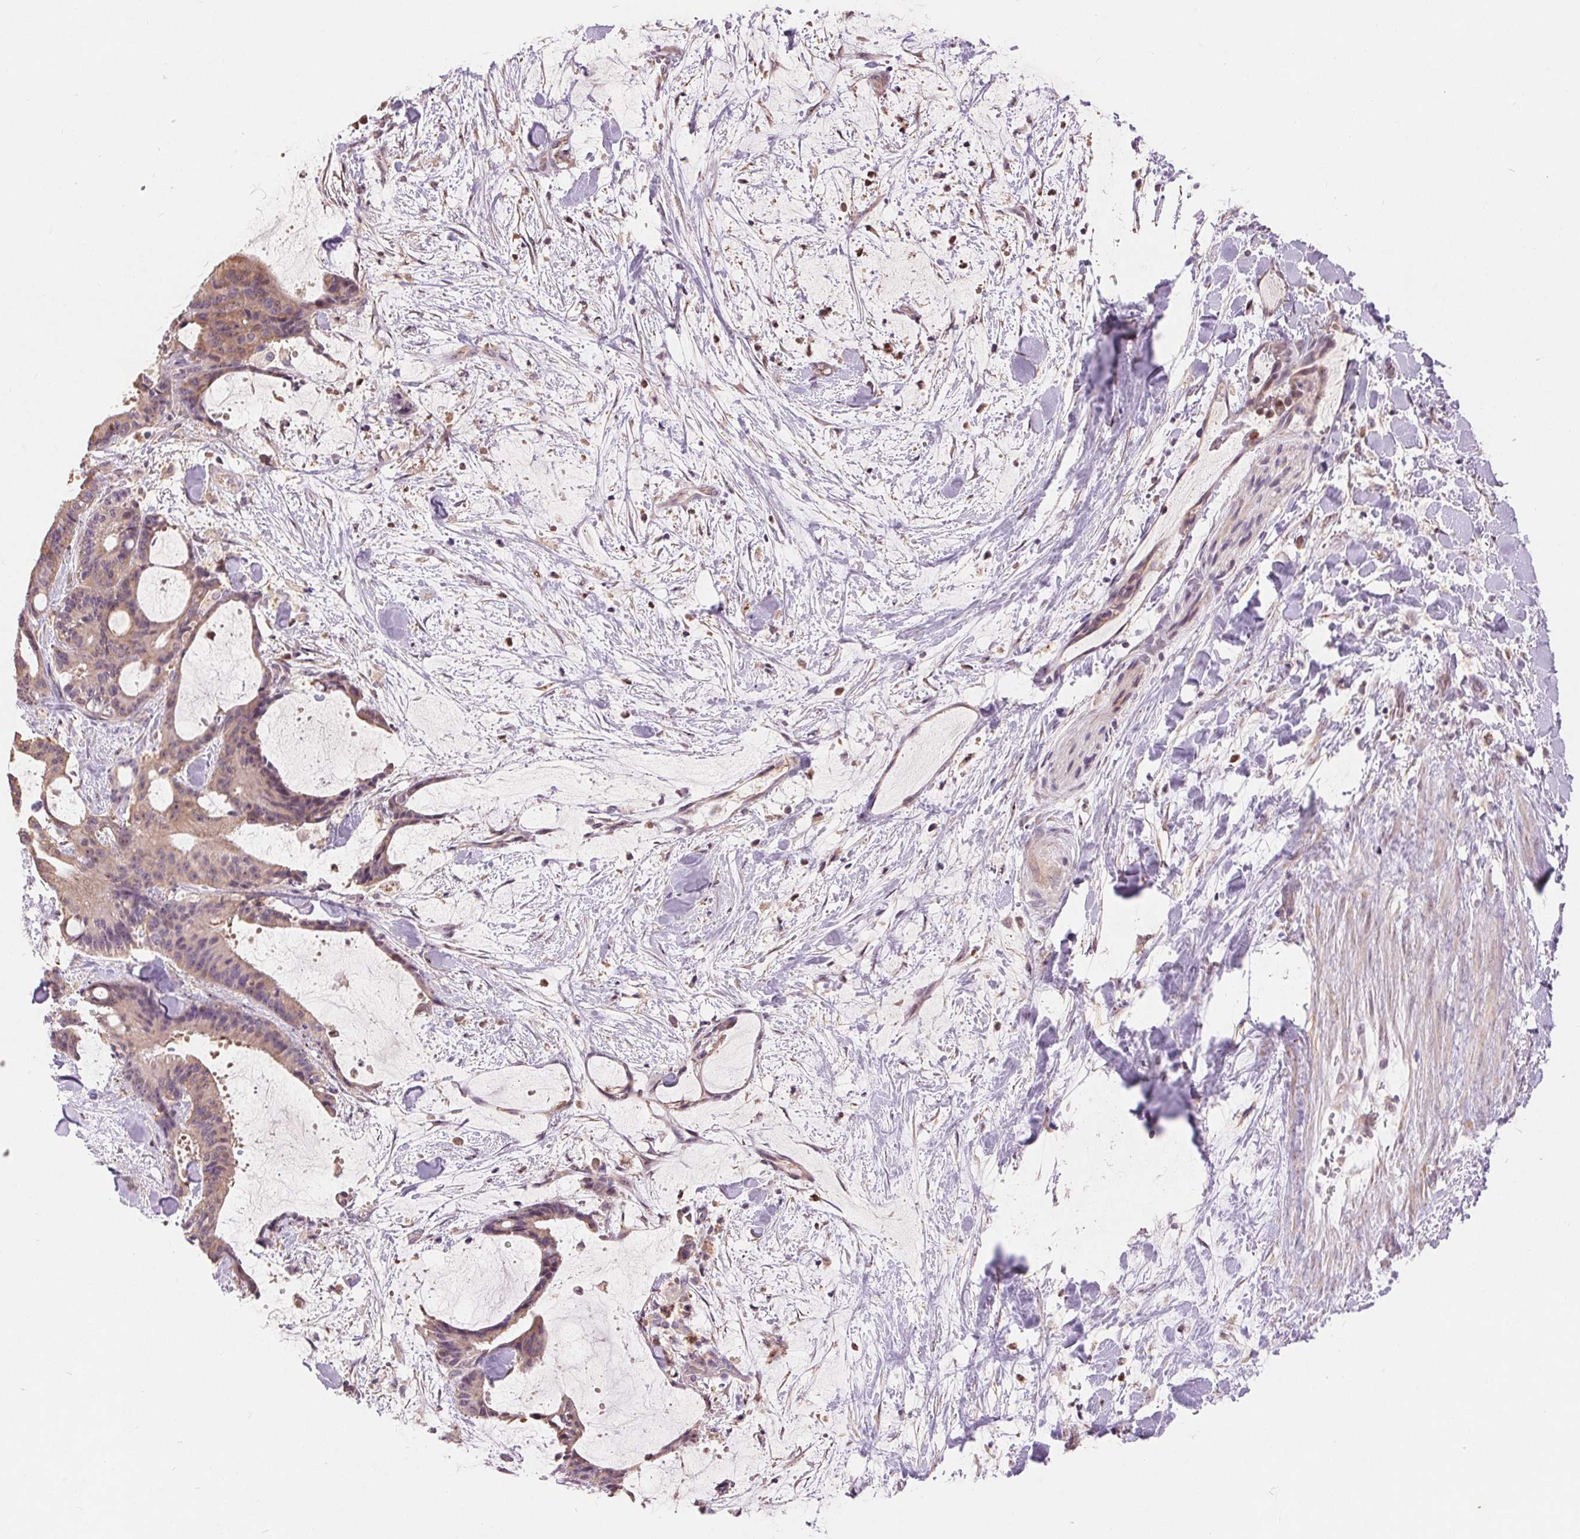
{"staining": {"intensity": "weak", "quantity": "25%-75%", "location": "cytoplasmic/membranous"}, "tissue": "liver cancer", "cell_type": "Tumor cells", "image_type": "cancer", "snomed": [{"axis": "morphology", "description": "Cholangiocarcinoma"}, {"axis": "topography", "description": "Liver"}], "caption": "Immunohistochemistry staining of cholangiocarcinoma (liver), which demonstrates low levels of weak cytoplasmic/membranous positivity in approximately 25%-75% of tumor cells indicating weak cytoplasmic/membranous protein expression. The staining was performed using DAB (3,3'-diaminobenzidine) (brown) for protein detection and nuclei were counterstained in hematoxylin (blue).", "gene": "RANBP3L", "patient": {"sex": "female", "age": 73}}